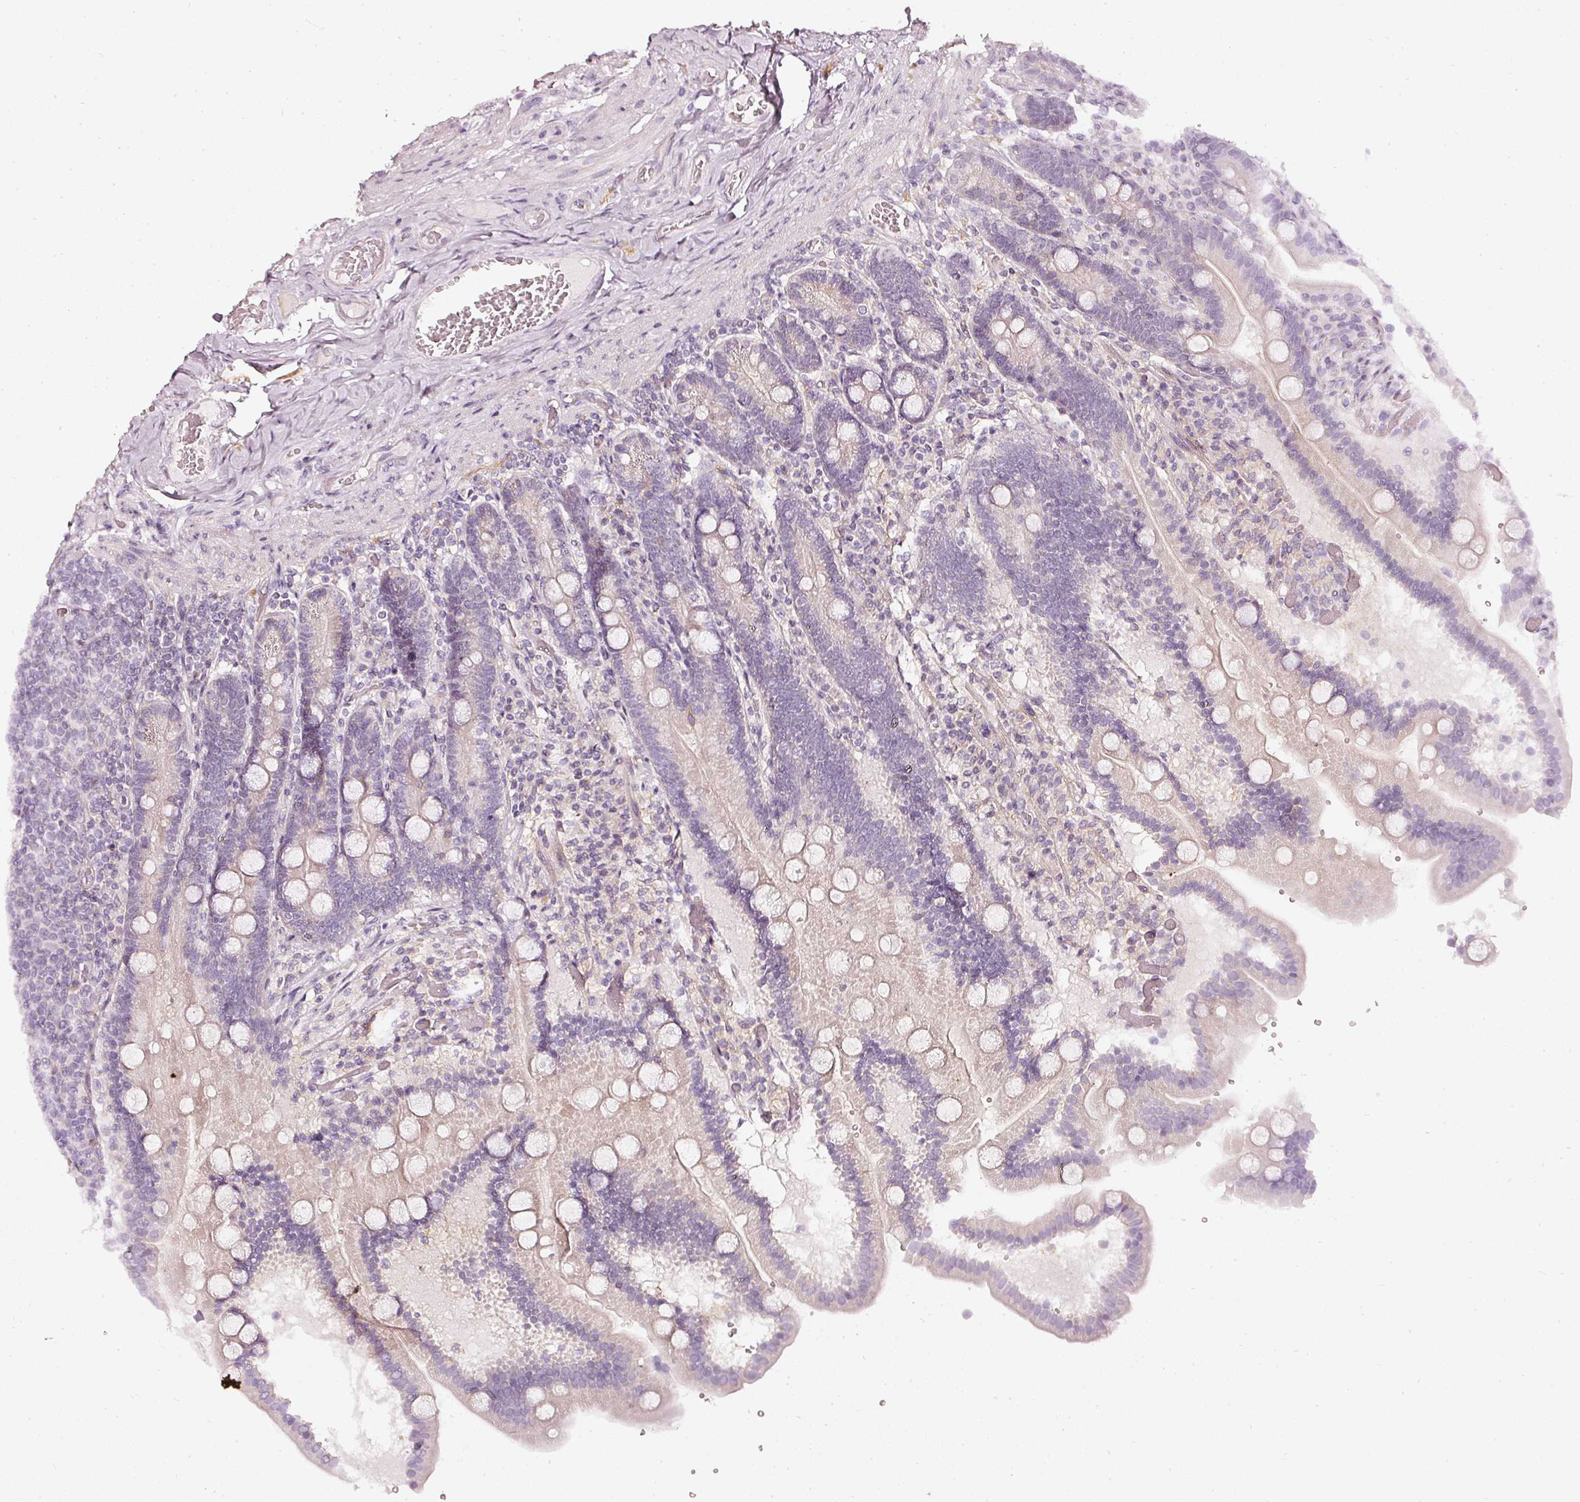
{"staining": {"intensity": "negative", "quantity": "none", "location": "none"}, "tissue": "duodenum", "cell_type": "Glandular cells", "image_type": "normal", "snomed": [{"axis": "morphology", "description": "Normal tissue, NOS"}, {"axis": "topography", "description": "Duodenum"}], "caption": "Immunohistochemistry (IHC) of unremarkable duodenum exhibits no expression in glandular cells.", "gene": "CNP", "patient": {"sex": "female", "age": 62}}